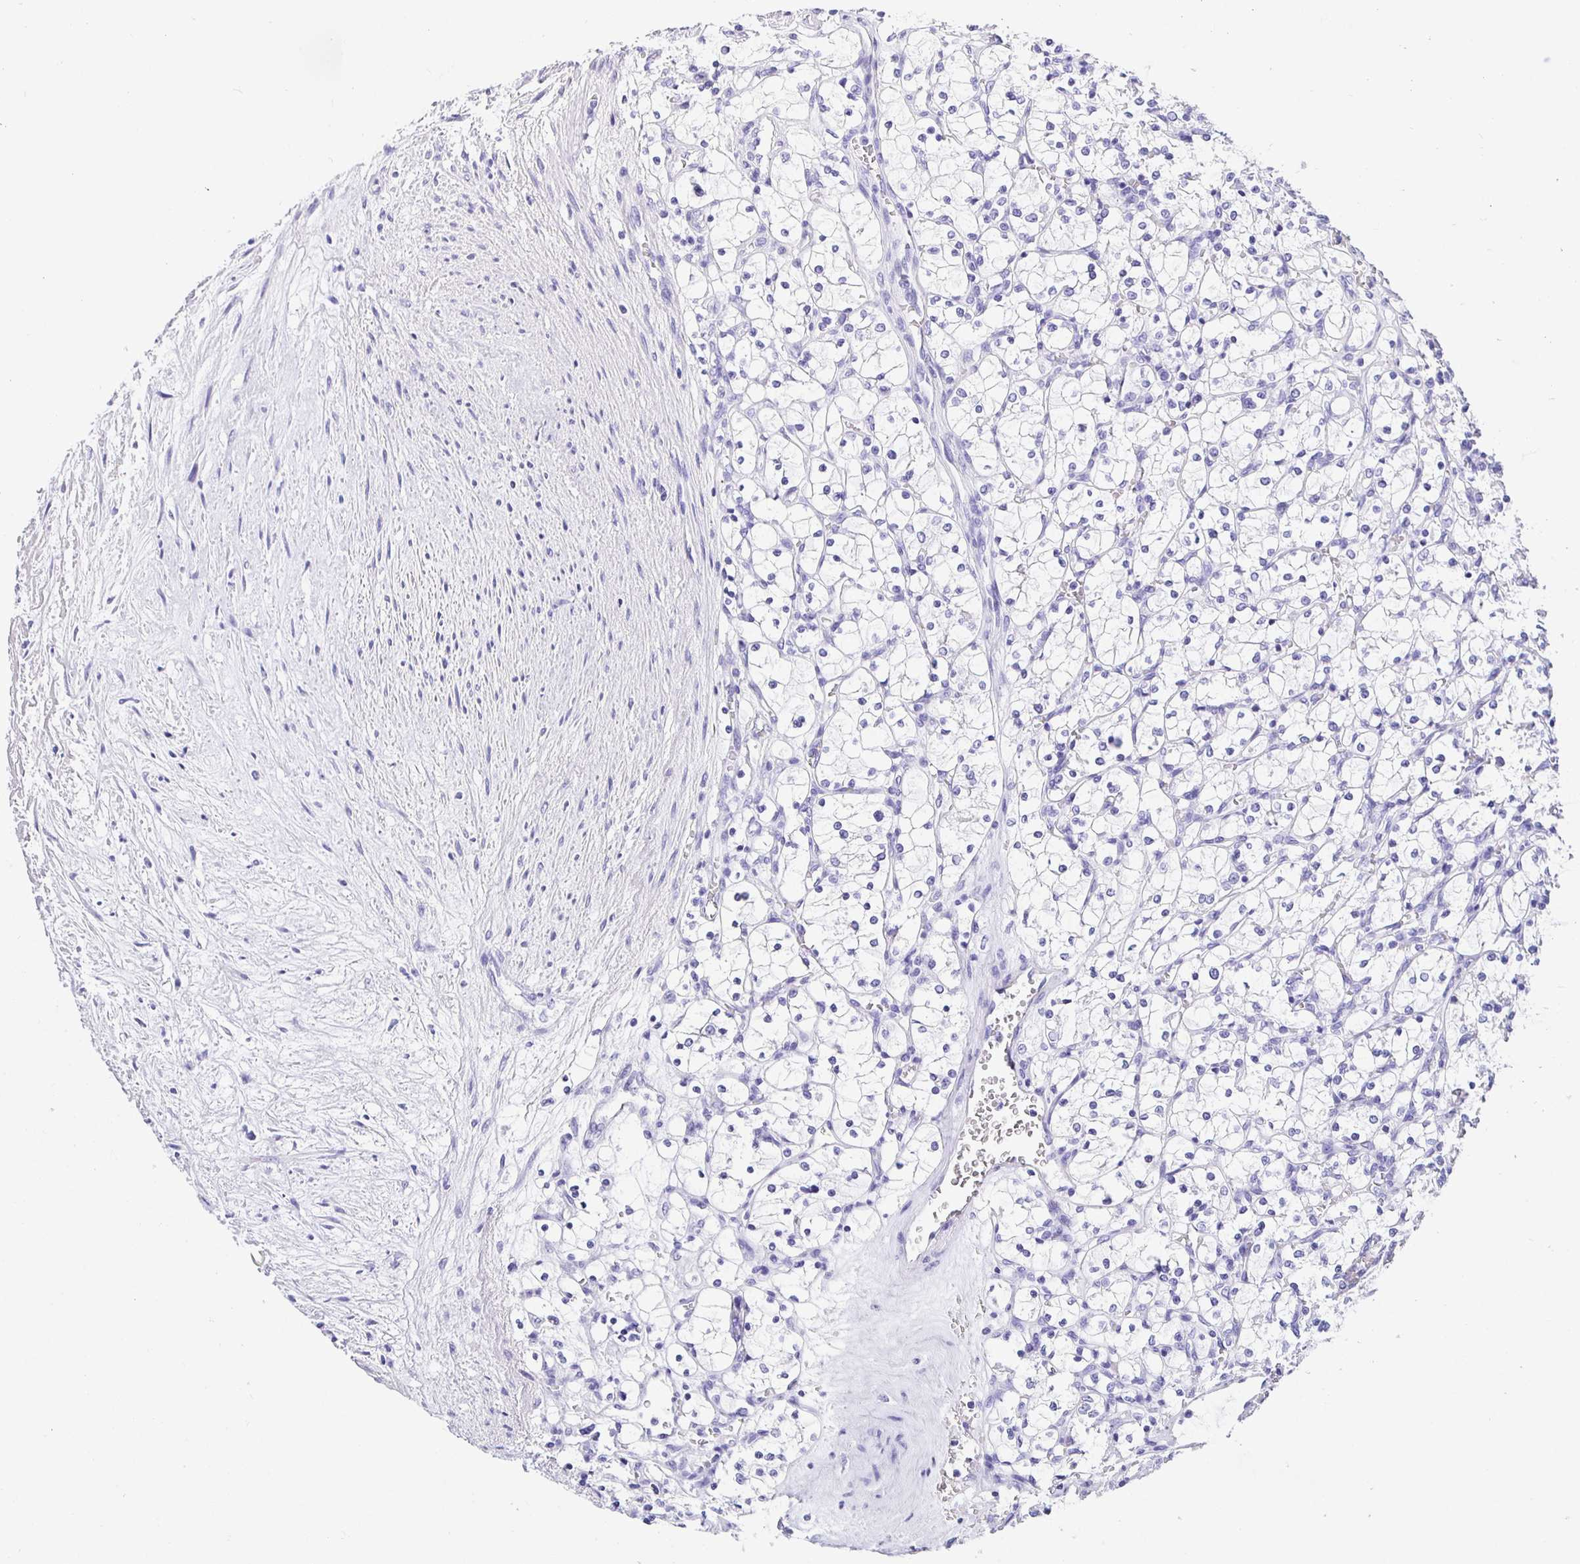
{"staining": {"intensity": "negative", "quantity": "none", "location": "none"}, "tissue": "renal cancer", "cell_type": "Tumor cells", "image_type": "cancer", "snomed": [{"axis": "morphology", "description": "Adenocarcinoma, NOS"}, {"axis": "topography", "description": "Kidney"}], "caption": "Protein analysis of renal cancer shows no significant positivity in tumor cells.", "gene": "PRAMEF19", "patient": {"sex": "female", "age": 69}}